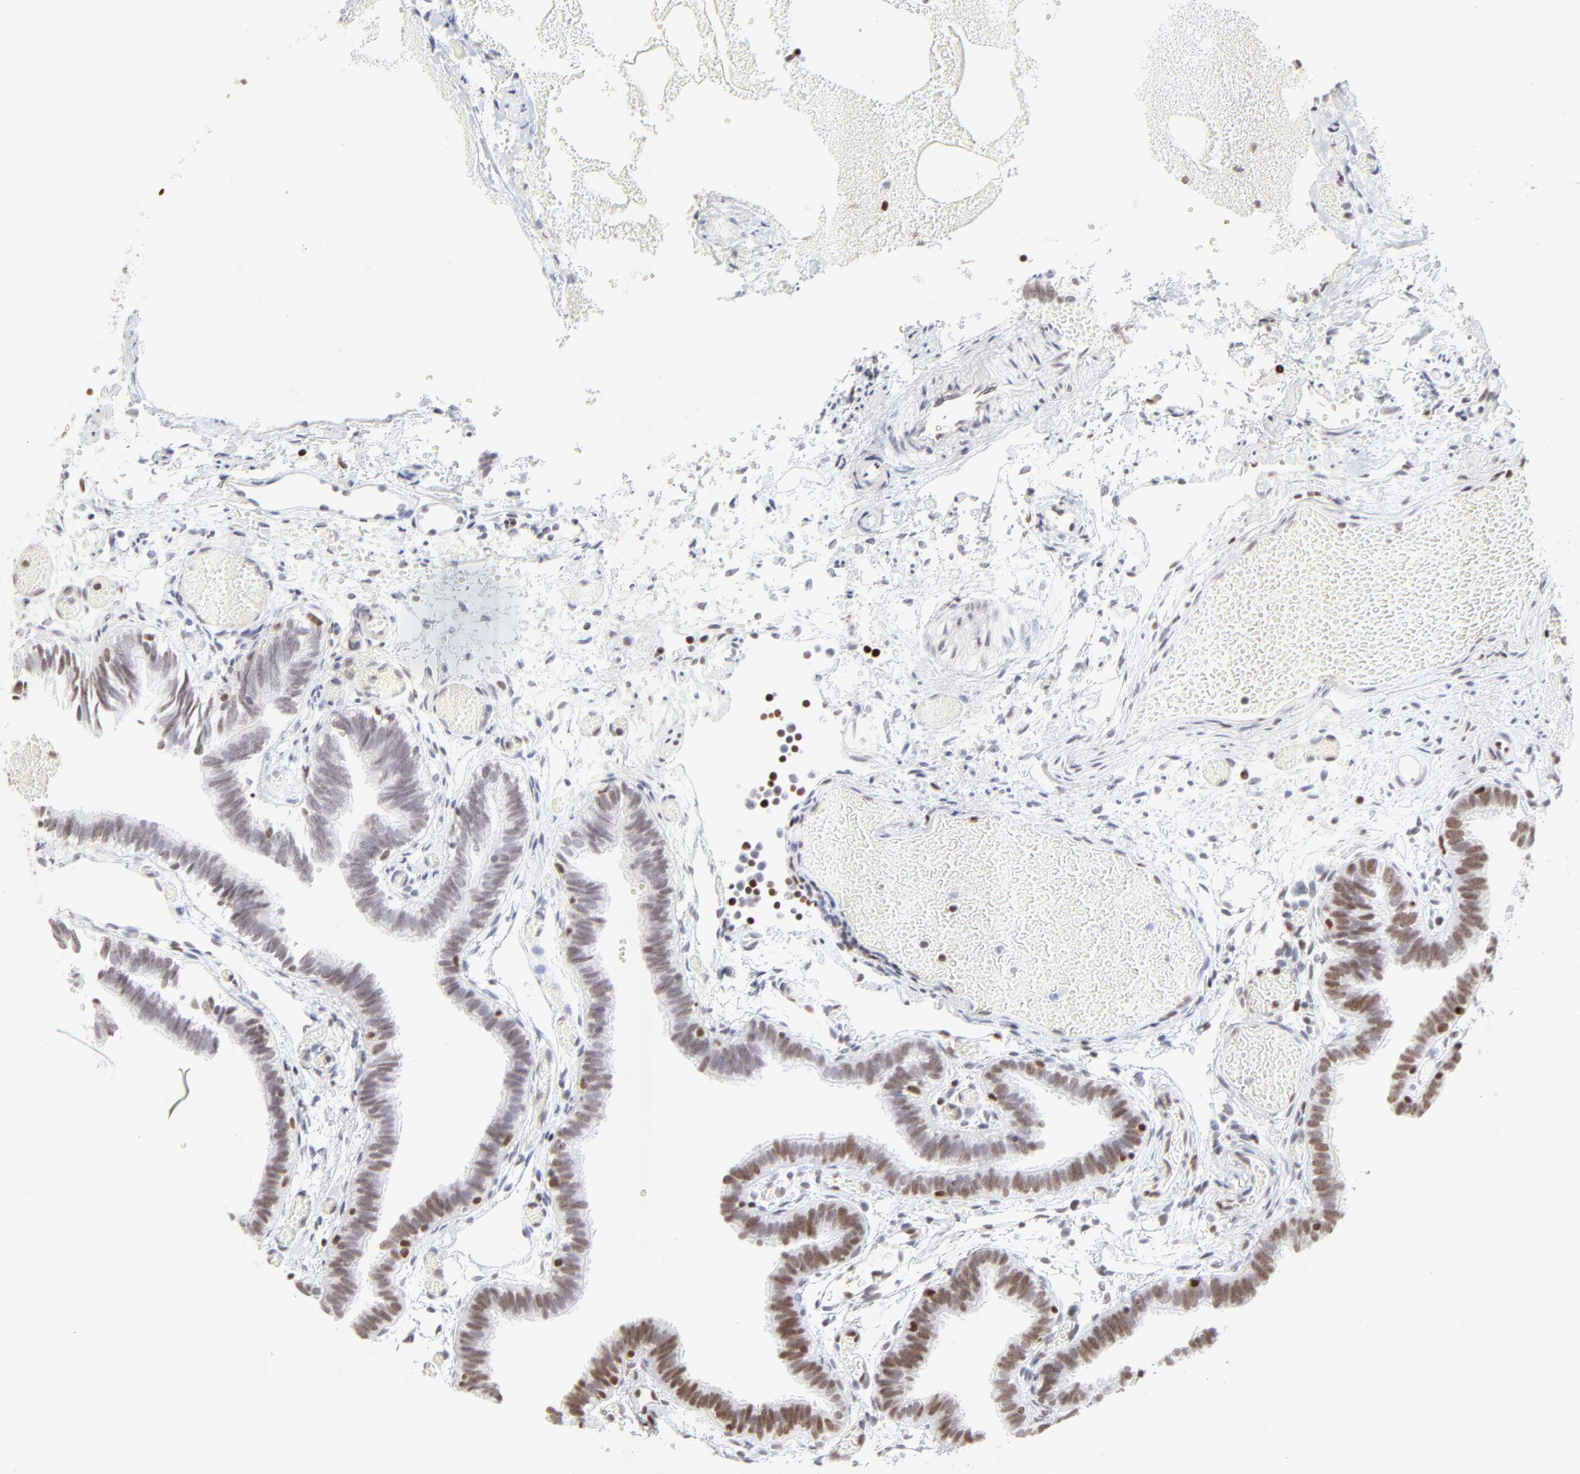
{"staining": {"intensity": "moderate", "quantity": "25%-75%", "location": "nuclear"}, "tissue": "fallopian tube", "cell_type": "Glandular cells", "image_type": "normal", "snomed": [{"axis": "morphology", "description": "Normal tissue, NOS"}, {"axis": "topography", "description": "Fallopian tube"}], "caption": "Immunohistochemistry staining of normal fallopian tube, which reveals medium levels of moderate nuclear staining in about 25%-75% of glandular cells indicating moderate nuclear protein staining. The staining was performed using DAB (brown) for protein detection and nuclei were counterstained in hematoxylin (blue).", "gene": "PARP1", "patient": {"sex": "female", "age": 29}}